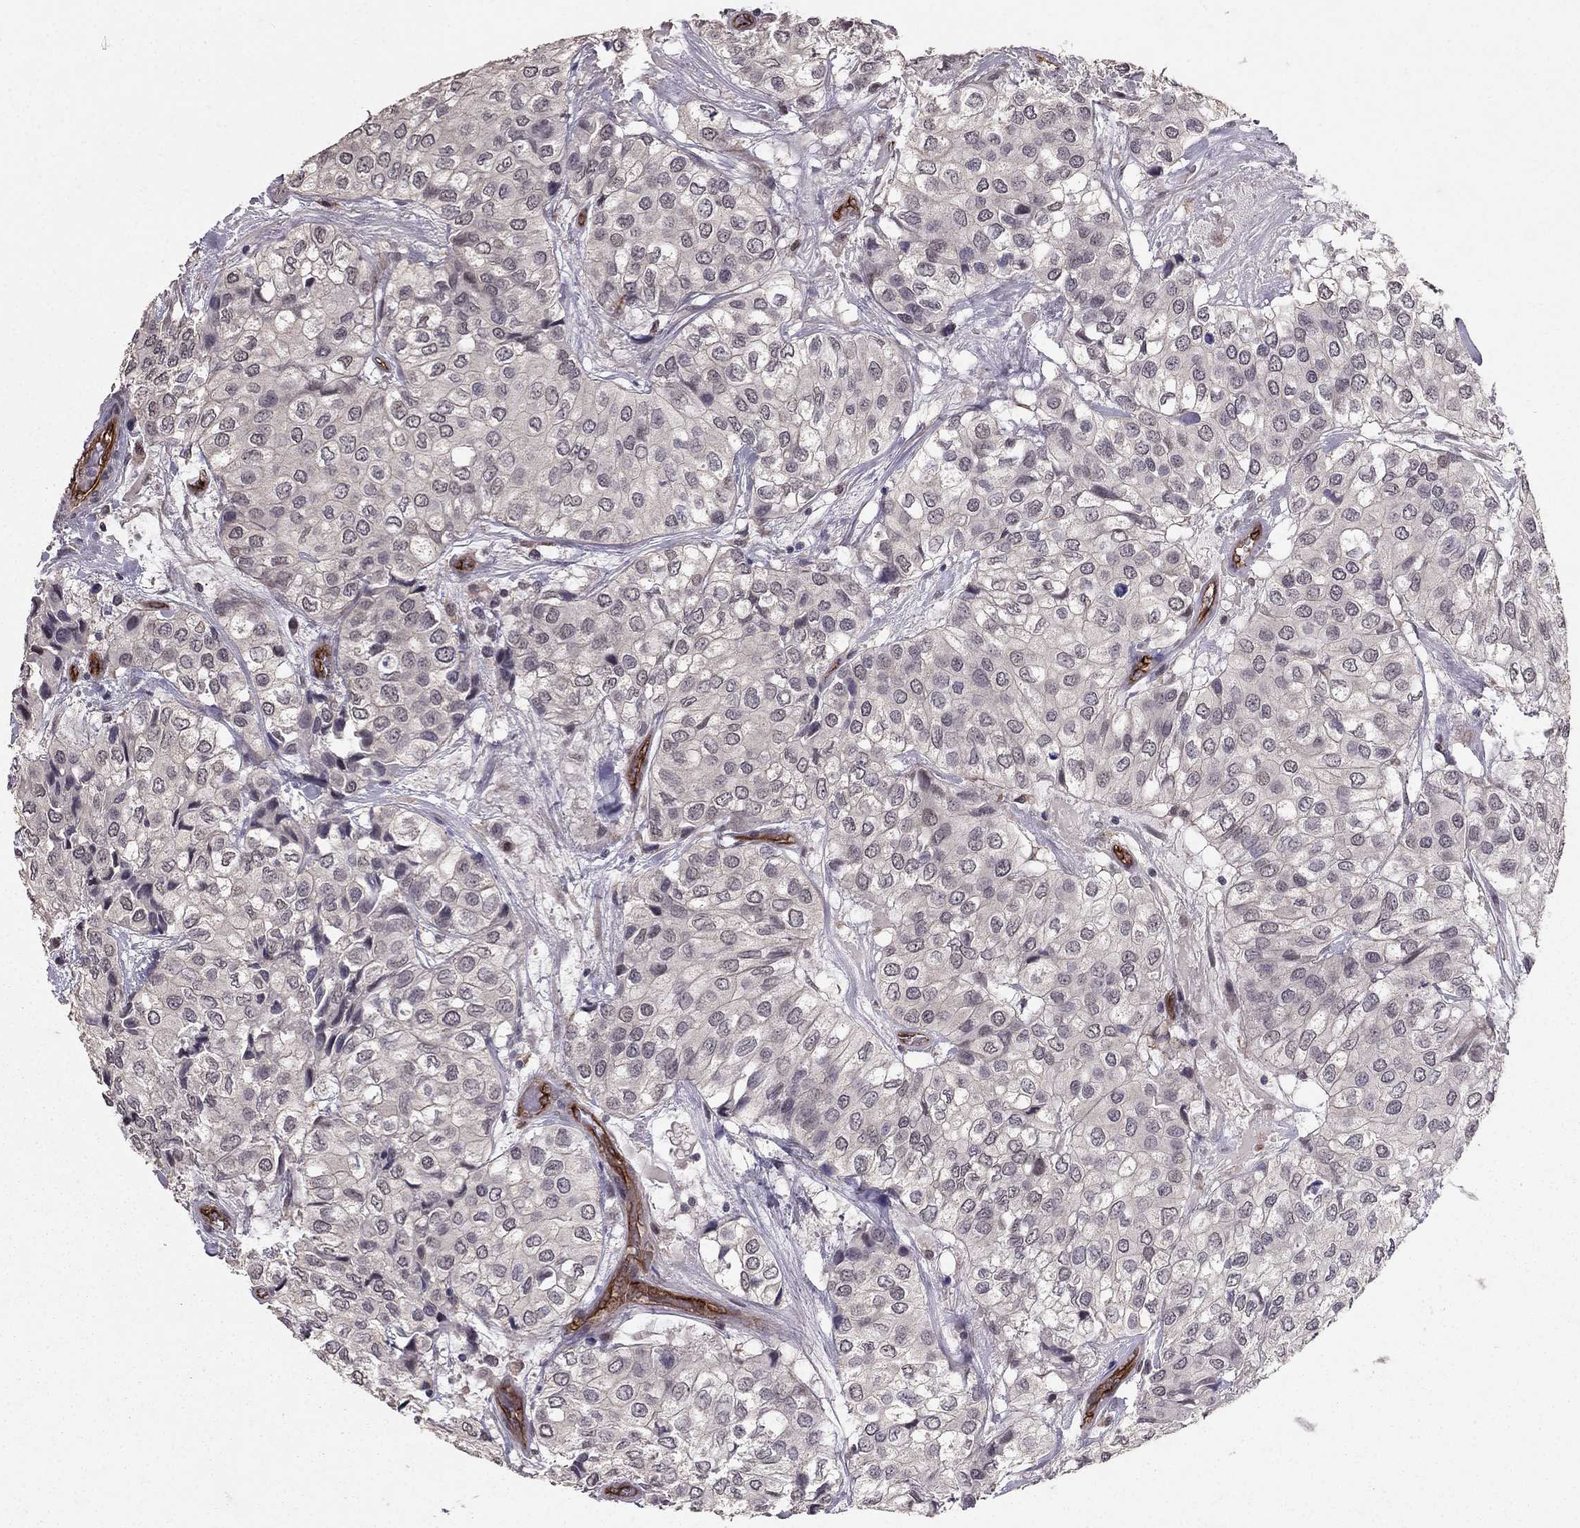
{"staining": {"intensity": "negative", "quantity": "none", "location": "none"}, "tissue": "urothelial cancer", "cell_type": "Tumor cells", "image_type": "cancer", "snomed": [{"axis": "morphology", "description": "Urothelial carcinoma, High grade"}, {"axis": "topography", "description": "Urinary bladder"}], "caption": "Urothelial carcinoma (high-grade) was stained to show a protein in brown. There is no significant staining in tumor cells. (DAB (3,3'-diaminobenzidine) IHC visualized using brightfield microscopy, high magnification).", "gene": "RASIP1", "patient": {"sex": "male", "age": 73}}